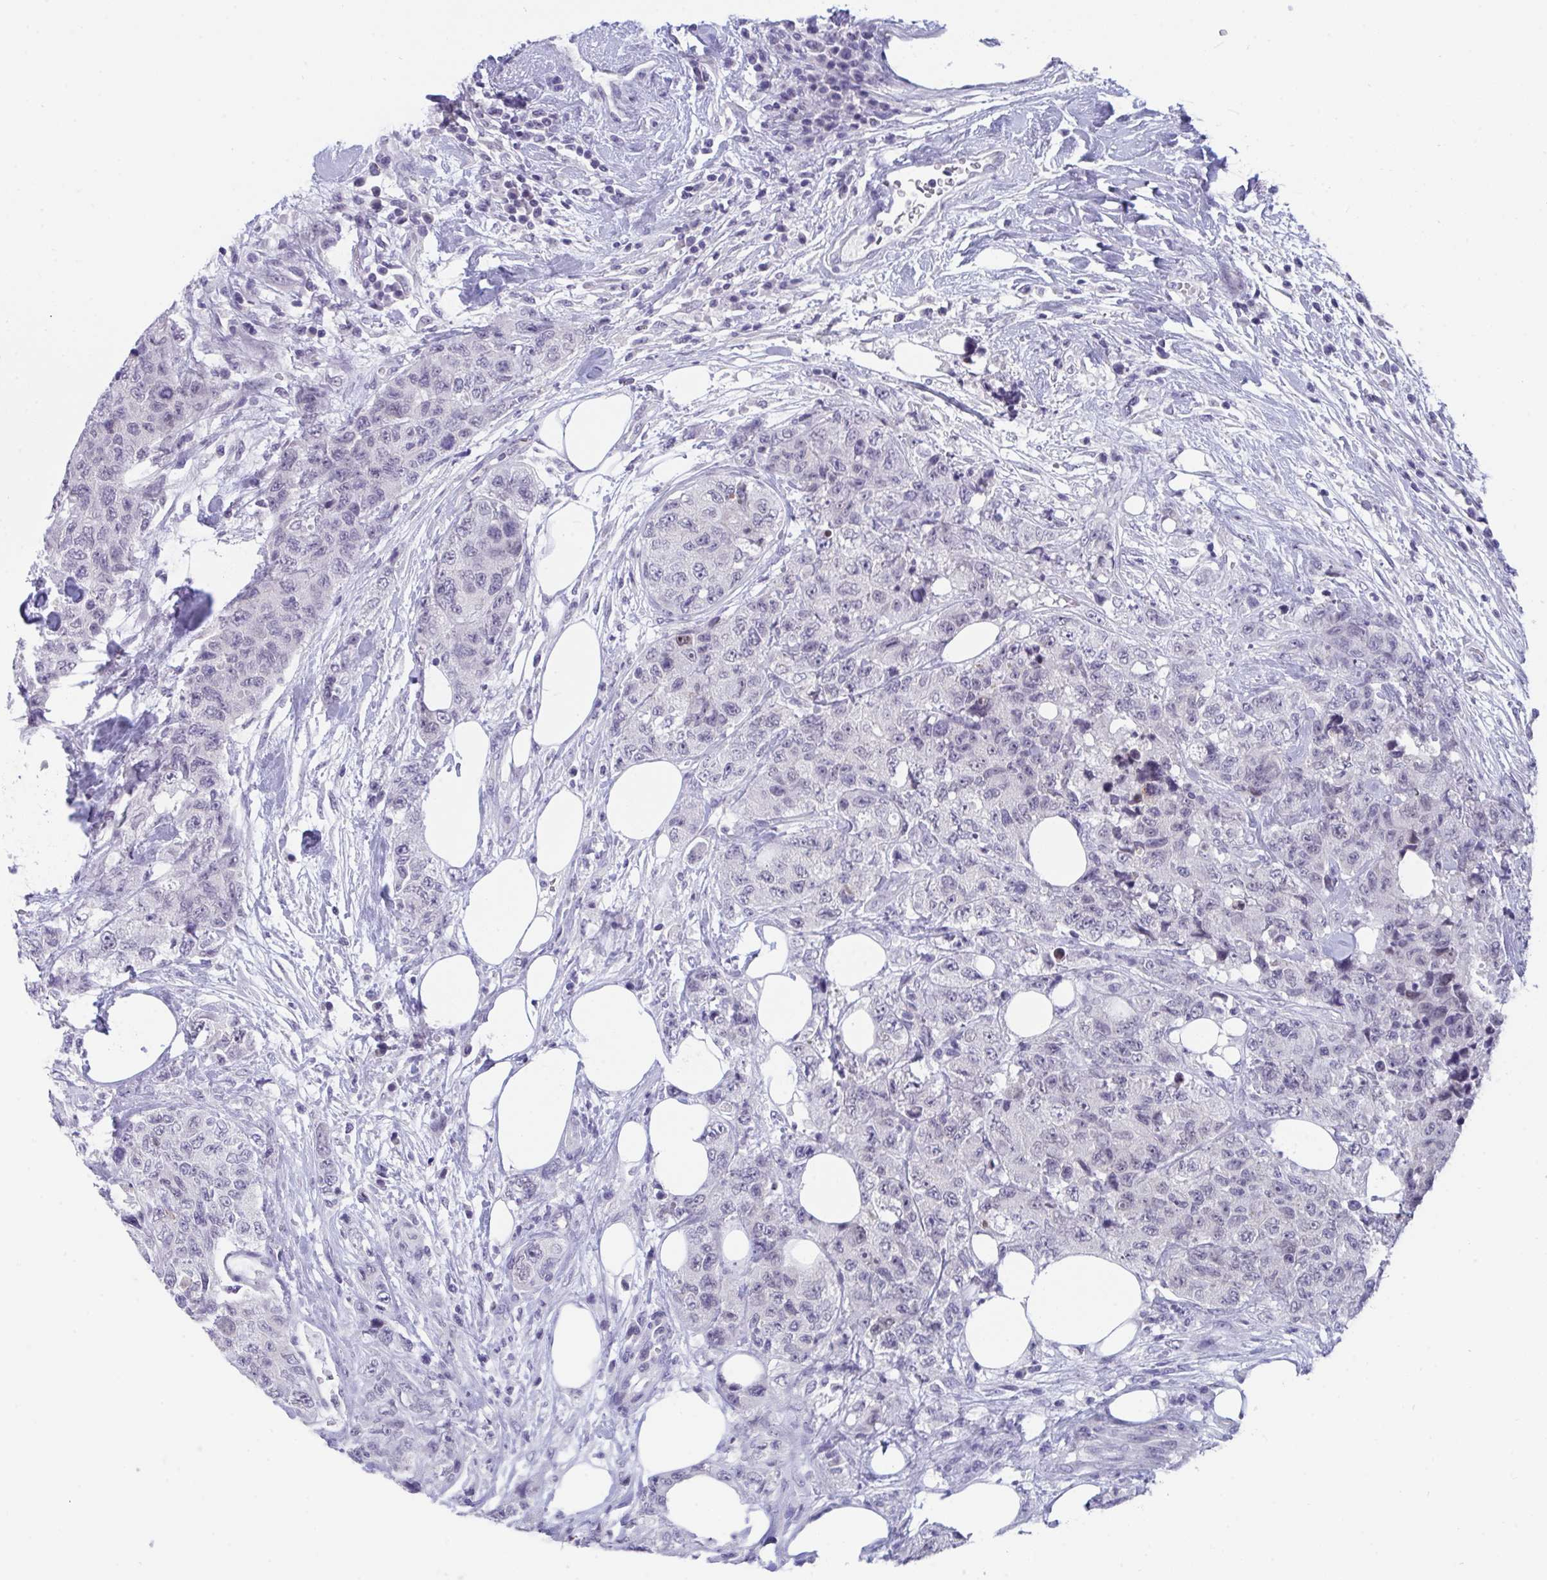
{"staining": {"intensity": "negative", "quantity": "none", "location": "none"}, "tissue": "urothelial cancer", "cell_type": "Tumor cells", "image_type": "cancer", "snomed": [{"axis": "morphology", "description": "Urothelial carcinoma, High grade"}, {"axis": "topography", "description": "Urinary bladder"}], "caption": "Tumor cells are negative for brown protein staining in high-grade urothelial carcinoma. The staining was performed using DAB to visualize the protein expression in brown, while the nuclei were stained in blue with hematoxylin (Magnification: 20x).", "gene": "BMAL2", "patient": {"sex": "female", "age": 78}}